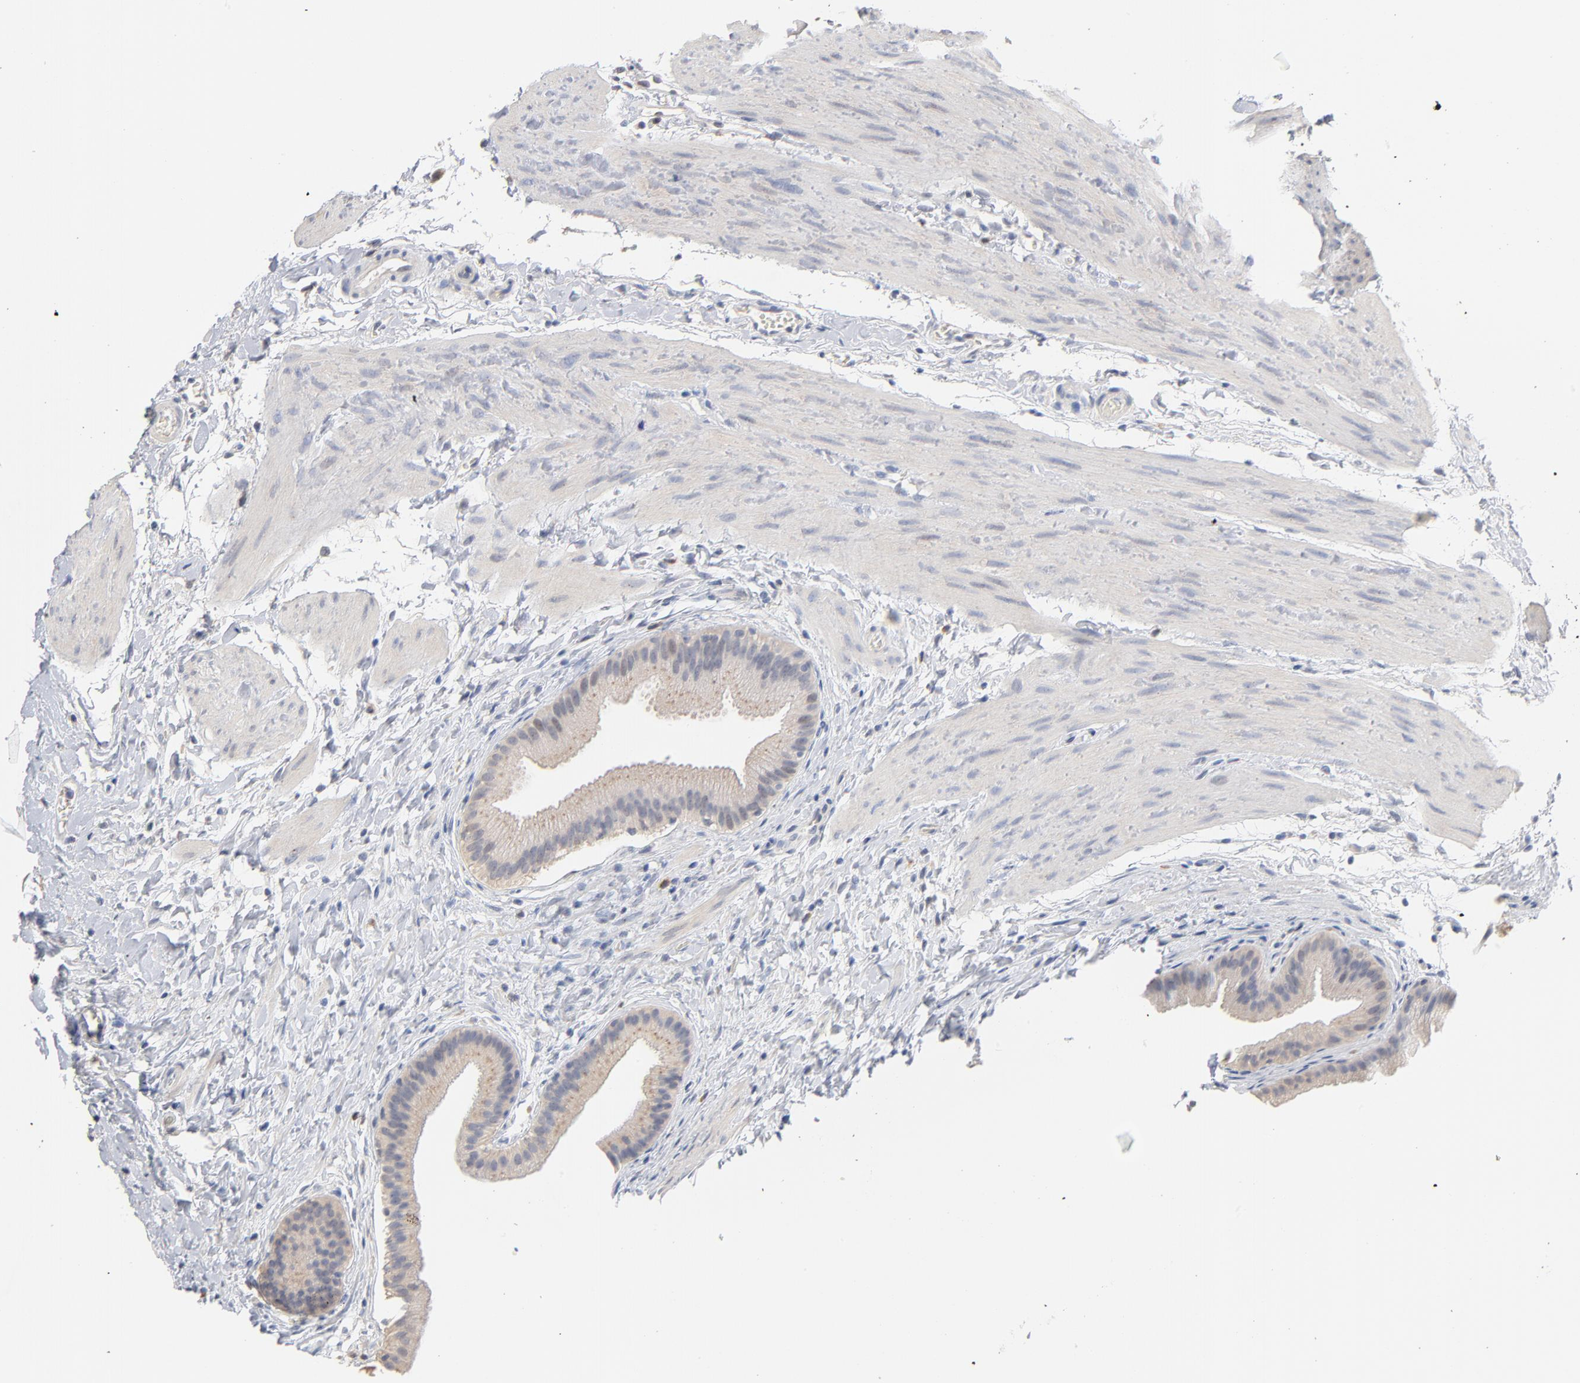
{"staining": {"intensity": "weak", "quantity": ">75%", "location": "cytoplasmic/membranous"}, "tissue": "gallbladder", "cell_type": "Glandular cells", "image_type": "normal", "snomed": [{"axis": "morphology", "description": "Normal tissue, NOS"}, {"axis": "topography", "description": "Gallbladder"}], "caption": "A high-resolution micrograph shows immunohistochemistry staining of normal gallbladder, which reveals weak cytoplasmic/membranous positivity in about >75% of glandular cells.", "gene": "DNAL4", "patient": {"sex": "female", "age": 63}}